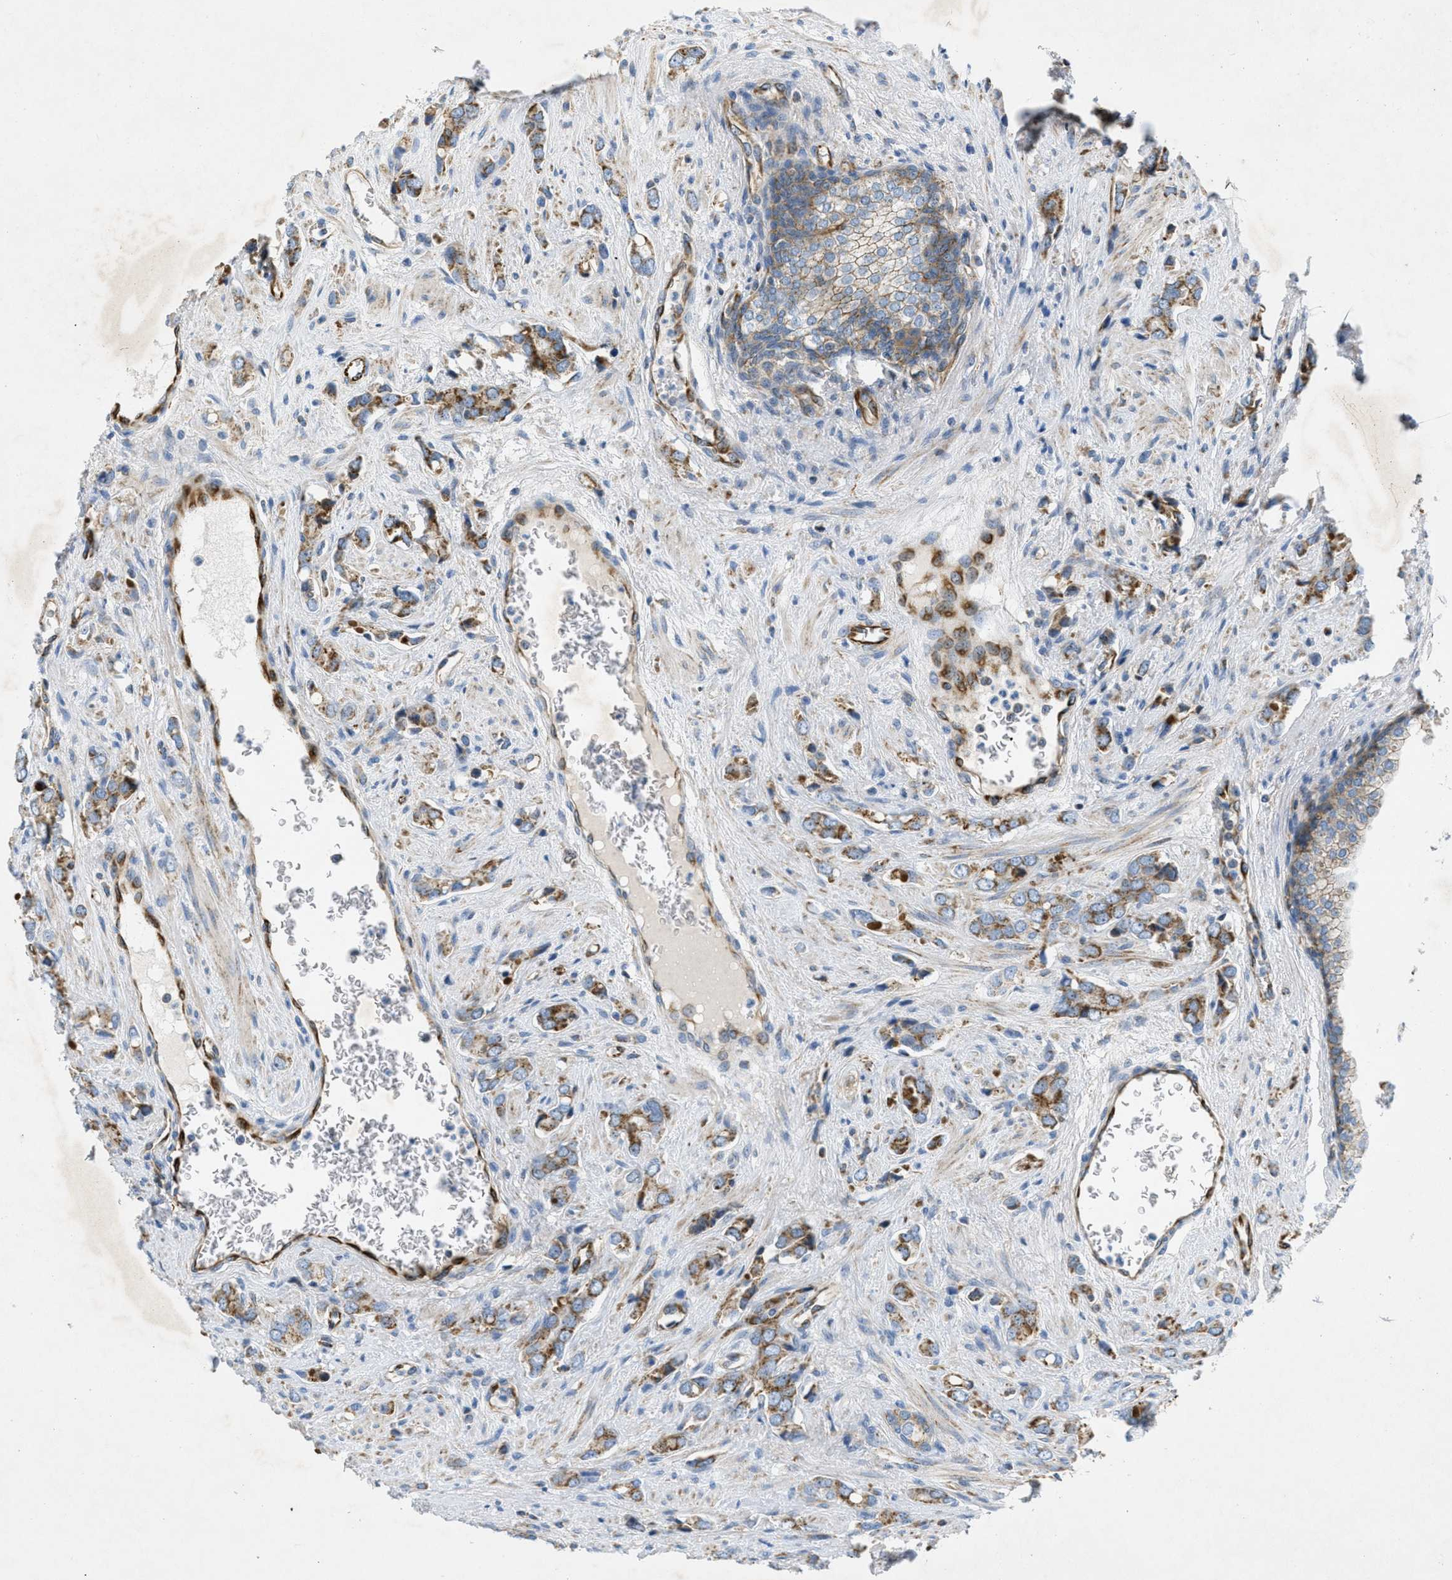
{"staining": {"intensity": "strong", "quantity": ">75%", "location": "cytoplasmic/membranous"}, "tissue": "prostate cancer", "cell_type": "Tumor cells", "image_type": "cancer", "snomed": [{"axis": "morphology", "description": "Adenocarcinoma, High grade"}, {"axis": "topography", "description": "Prostate"}], "caption": "Adenocarcinoma (high-grade) (prostate) stained with IHC displays strong cytoplasmic/membranous expression in approximately >75% of tumor cells.", "gene": "BTN3A1", "patient": {"sex": "male", "age": 52}}